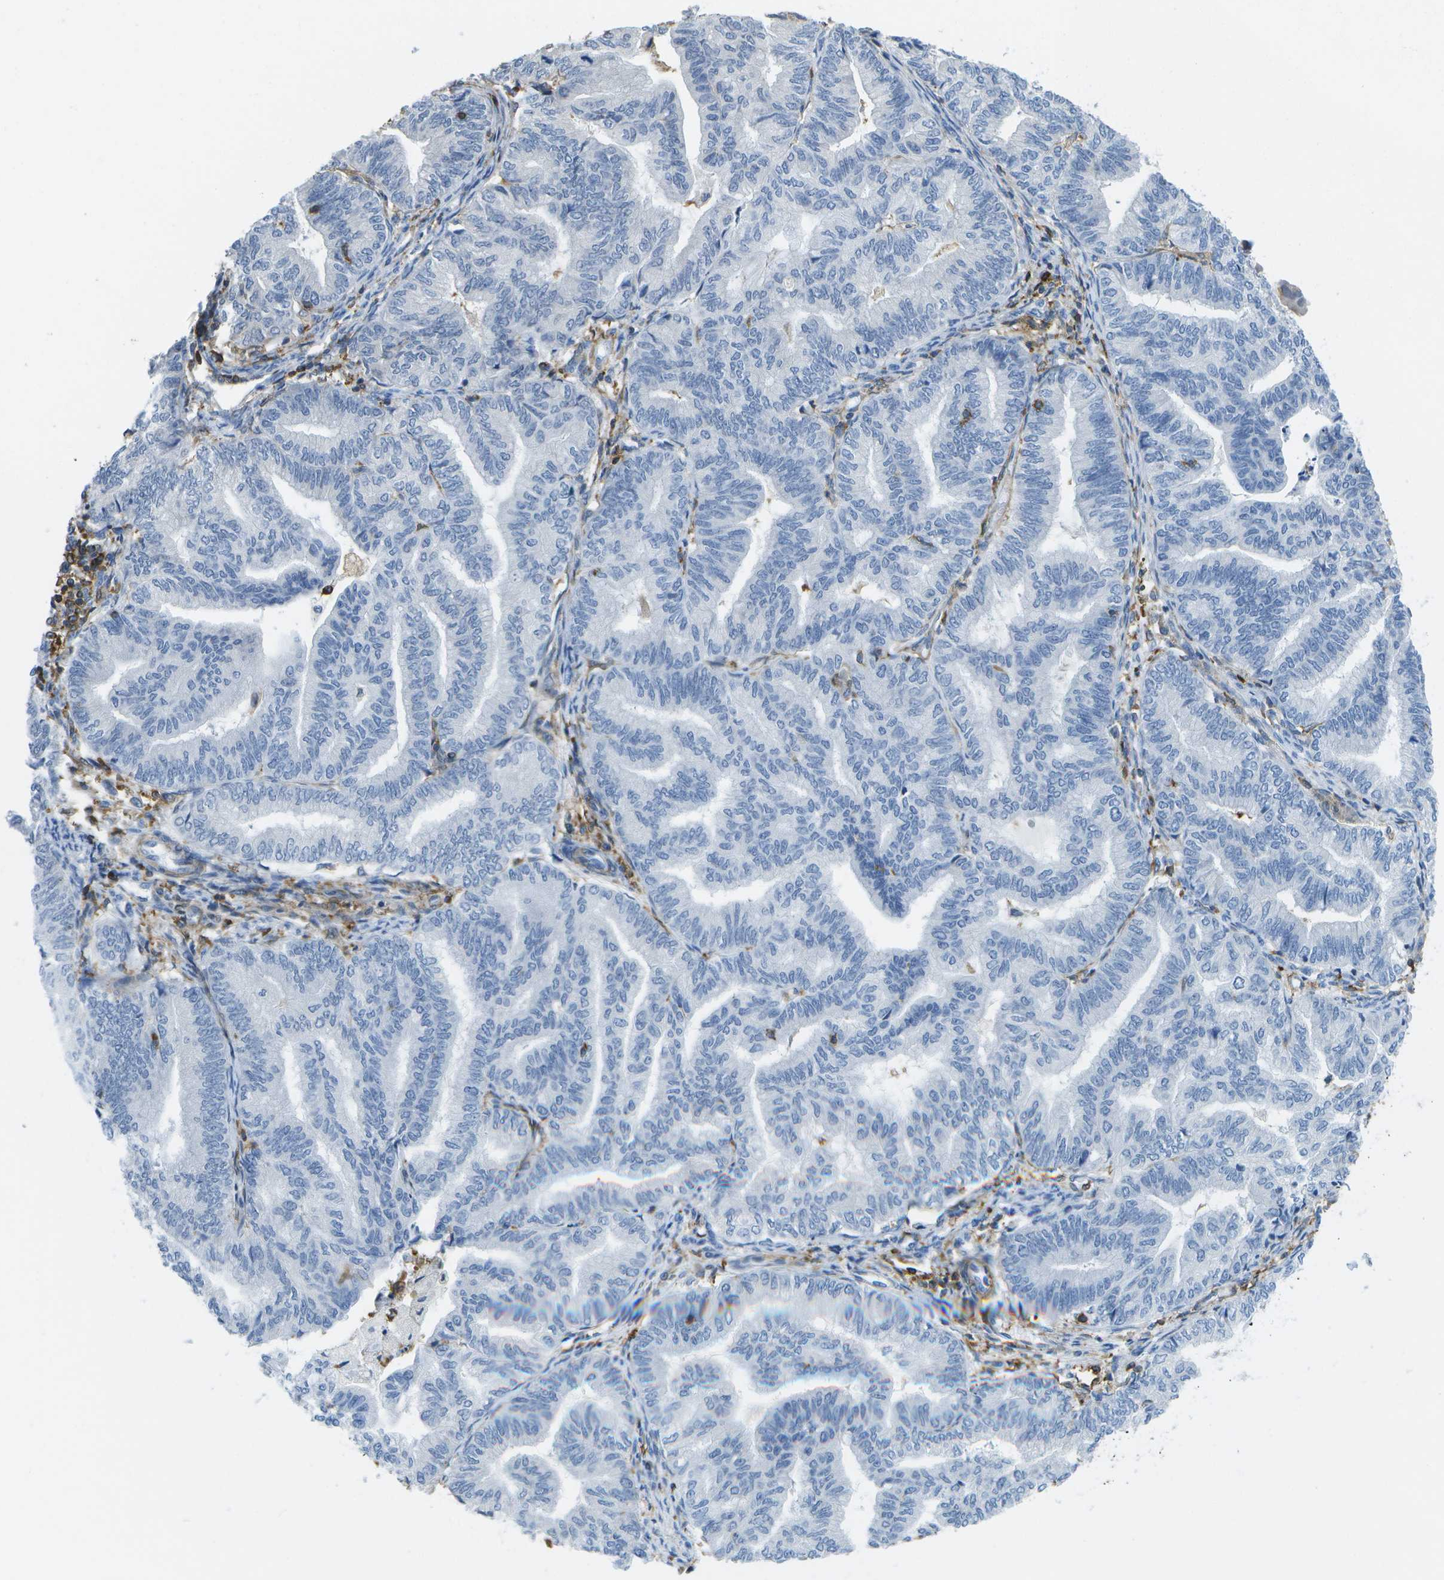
{"staining": {"intensity": "negative", "quantity": "none", "location": "none"}, "tissue": "endometrial cancer", "cell_type": "Tumor cells", "image_type": "cancer", "snomed": [{"axis": "morphology", "description": "Adenocarcinoma, NOS"}, {"axis": "topography", "description": "Endometrium"}], "caption": "Adenocarcinoma (endometrial) was stained to show a protein in brown. There is no significant staining in tumor cells.", "gene": "RCSD1", "patient": {"sex": "female", "age": 79}}